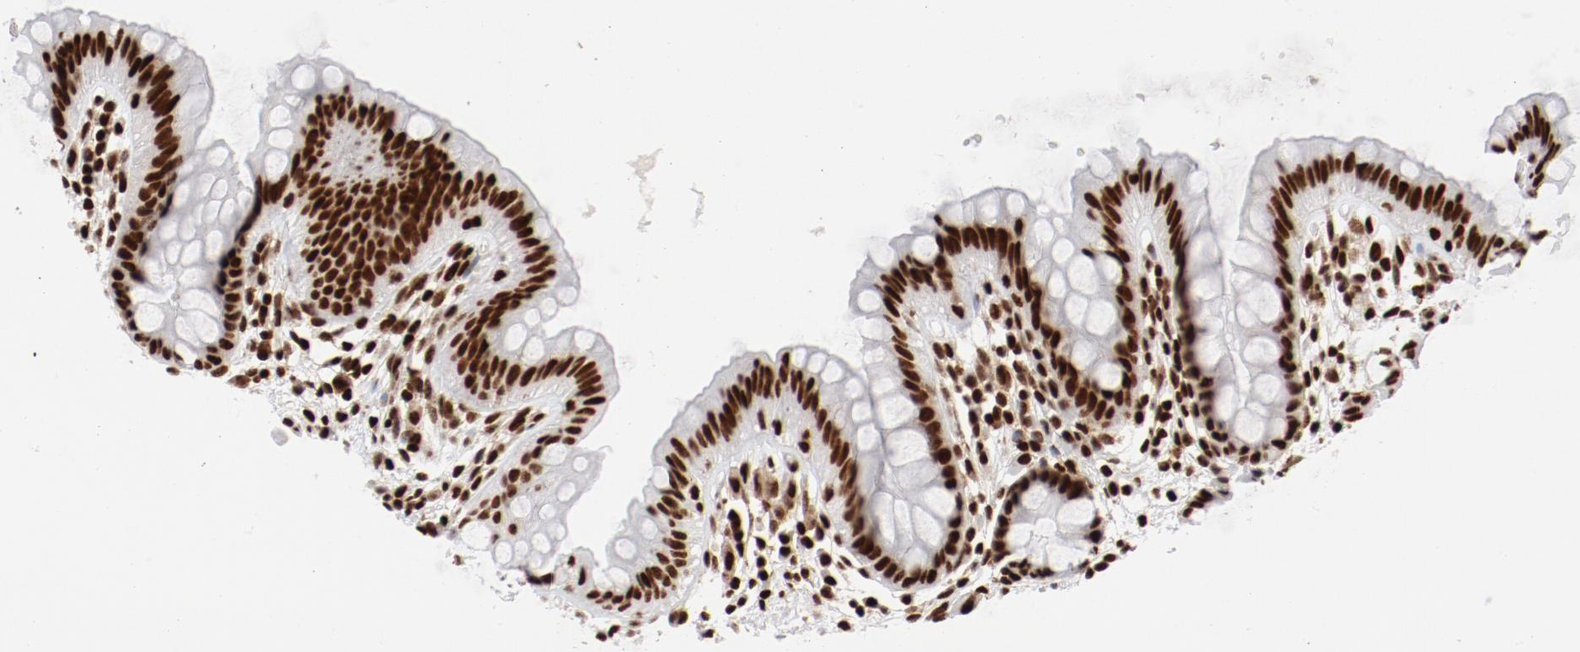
{"staining": {"intensity": "strong", "quantity": ">75%", "location": "nuclear"}, "tissue": "colon", "cell_type": "Endothelial cells", "image_type": "normal", "snomed": [{"axis": "morphology", "description": "Normal tissue, NOS"}, {"axis": "topography", "description": "Smooth muscle"}, {"axis": "topography", "description": "Colon"}], "caption": "Immunohistochemical staining of unremarkable human colon demonstrates high levels of strong nuclear positivity in about >75% of endothelial cells. The protein is stained brown, and the nuclei are stained in blue (DAB IHC with brightfield microscopy, high magnification).", "gene": "NFYB", "patient": {"sex": "male", "age": 67}}